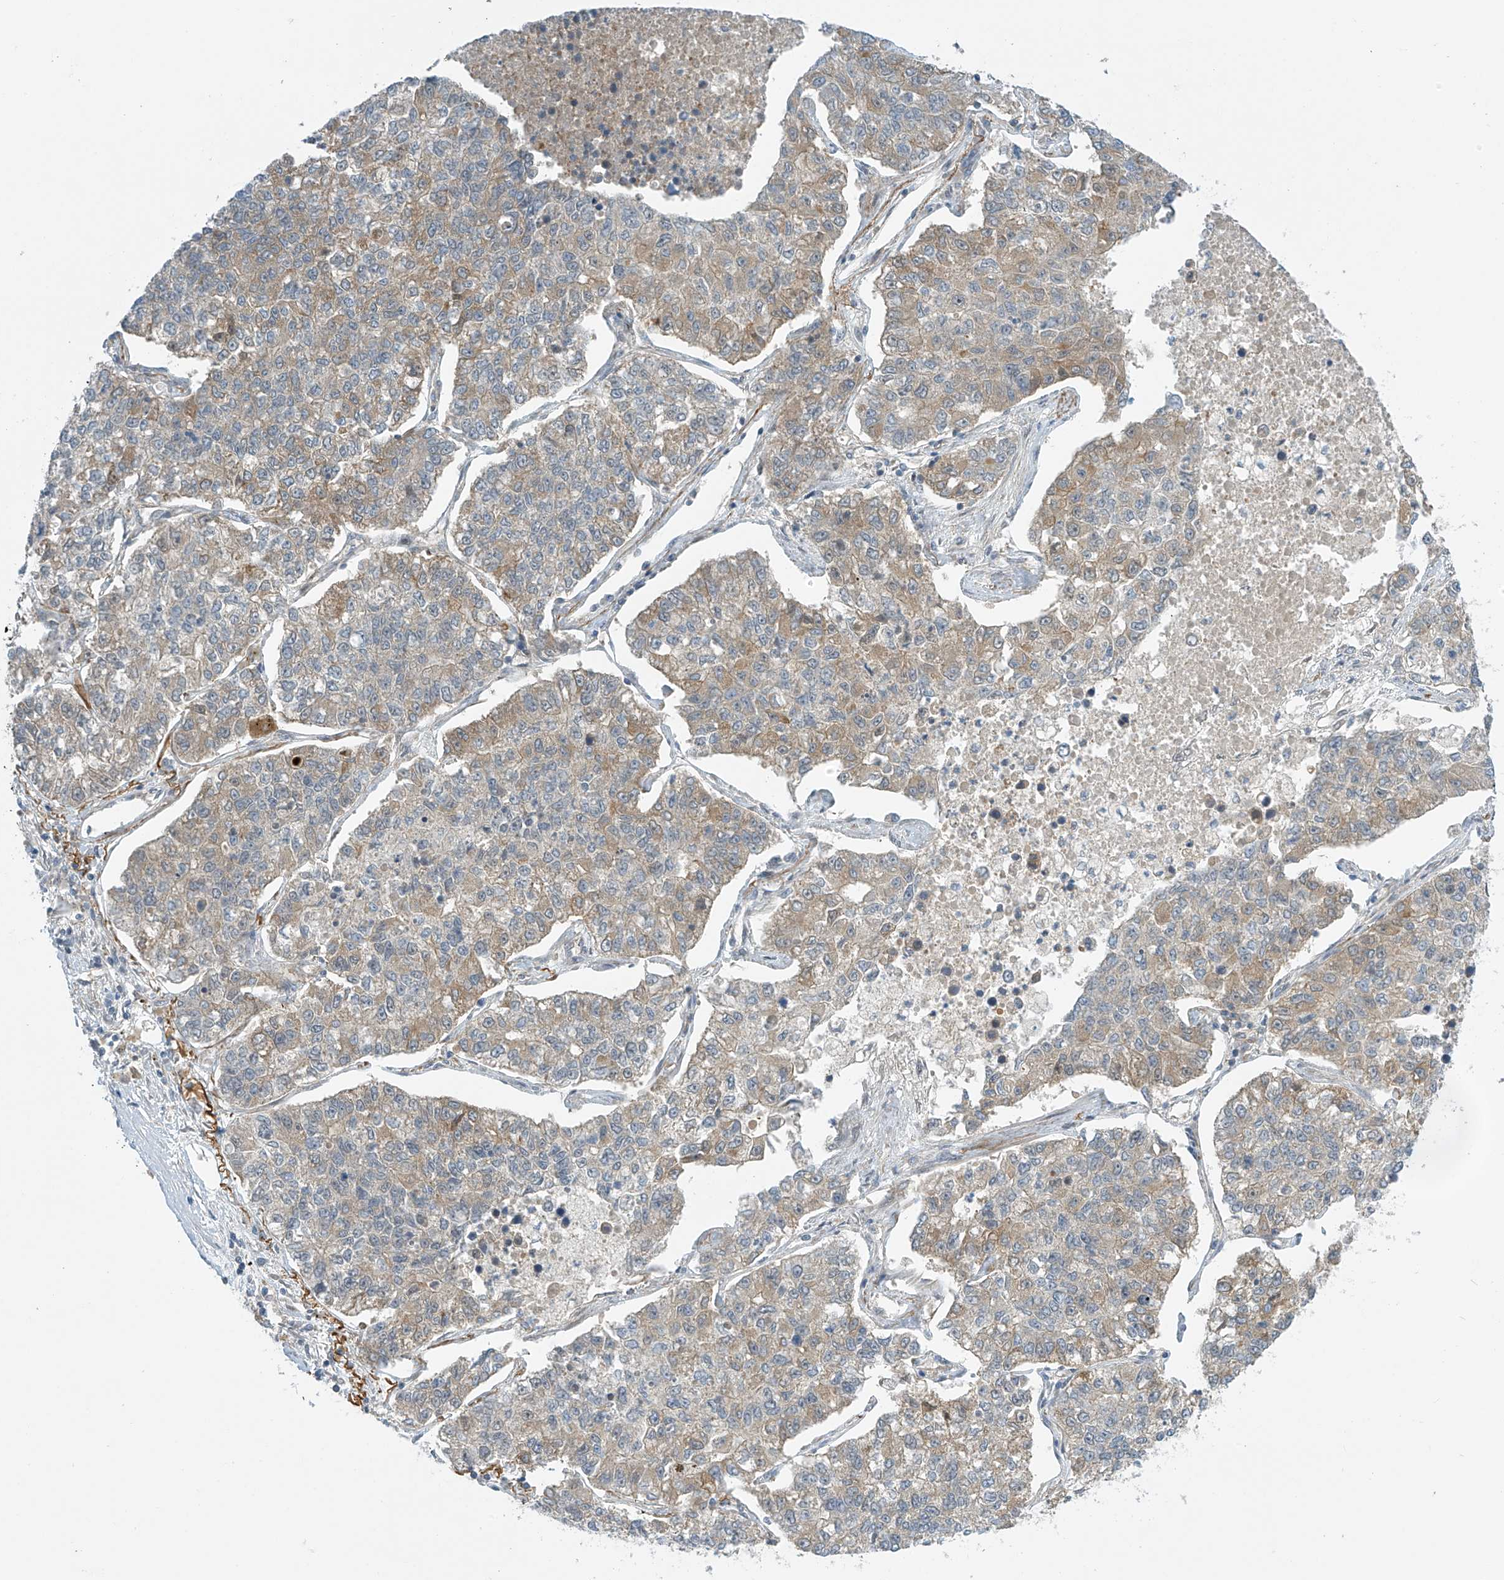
{"staining": {"intensity": "weak", "quantity": ">75%", "location": "cytoplasmic/membranous"}, "tissue": "lung cancer", "cell_type": "Tumor cells", "image_type": "cancer", "snomed": [{"axis": "morphology", "description": "Adenocarcinoma, NOS"}, {"axis": "topography", "description": "Lung"}], "caption": "Protein analysis of lung cancer tissue displays weak cytoplasmic/membranous expression in approximately >75% of tumor cells.", "gene": "FSD1L", "patient": {"sex": "male", "age": 49}}